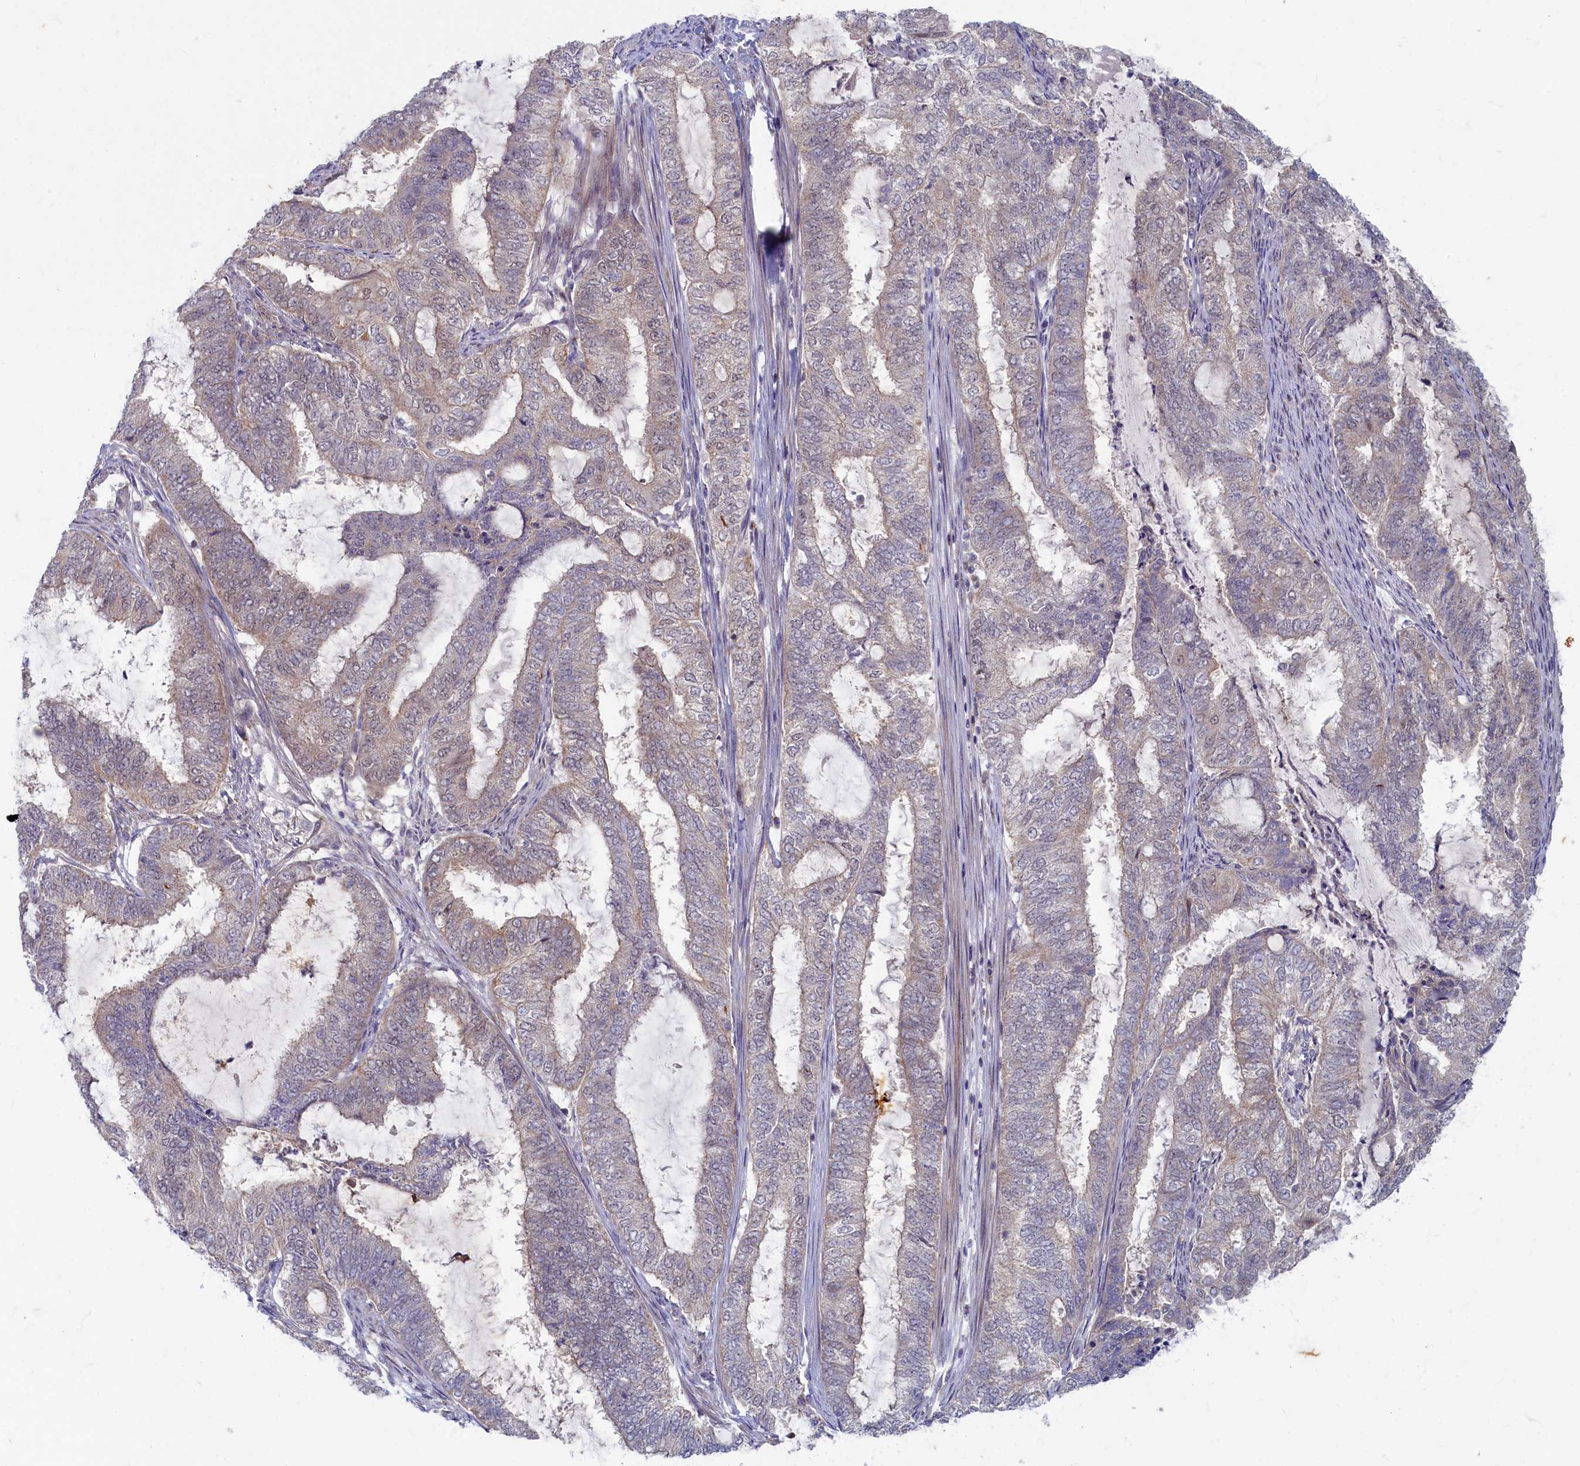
{"staining": {"intensity": "negative", "quantity": "none", "location": "none"}, "tissue": "endometrial cancer", "cell_type": "Tumor cells", "image_type": "cancer", "snomed": [{"axis": "morphology", "description": "Adenocarcinoma, NOS"}, {"axis": "topography", "description": "Endometrium"}], "caption": "Tumor cells are negative for protein expression in human endometrial cancer (adenocarcinoma). (DAB (3,3'-diaminobenzidine) immunohistochemistry (IHC) with hematoxylin counter stain).", "gene": "WDR59", "patient": {"sex": "female", "age": 51}}